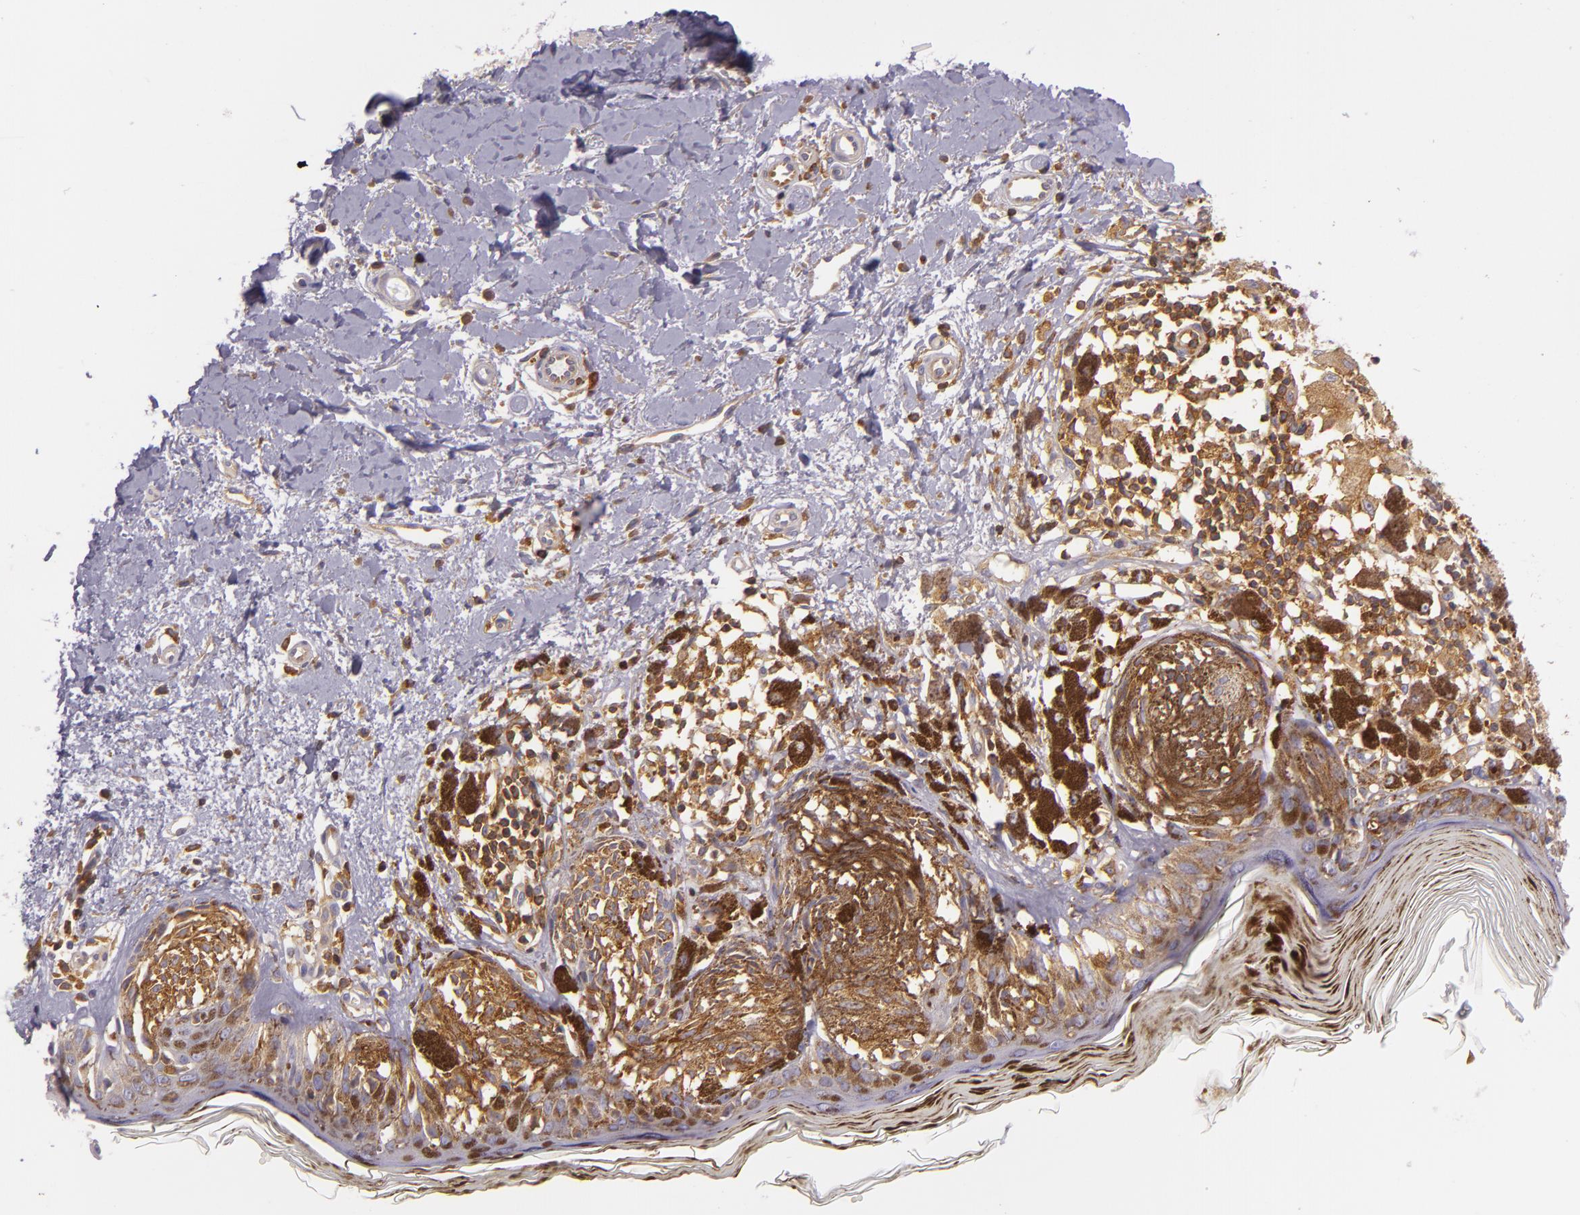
{"staining": {"intensity": "moderate", "quantity": ">75%", "location": "cytoplasmic/membranous"}, "tissue": "melanoma", "cell_type": "Tumor cells", "image_type": "cancer", "snomed": [{"axis": "morphology", "description": "Malignant melanoma, NOS"}, {"axis": "topography", "description": "Skin"}], "caption": "Immunohistochemistry micrograph of neoplastic tissue: human melanoma stained using immunohistochemistry reveals medium levels of moderate protein expression localized specifically in the cytoplasmic/membranous of tumor cells, appearing as a cytoplasmic/membranous brown color.", "gene": "TLN1", "patient": {"sex": "male", "age": 88}}